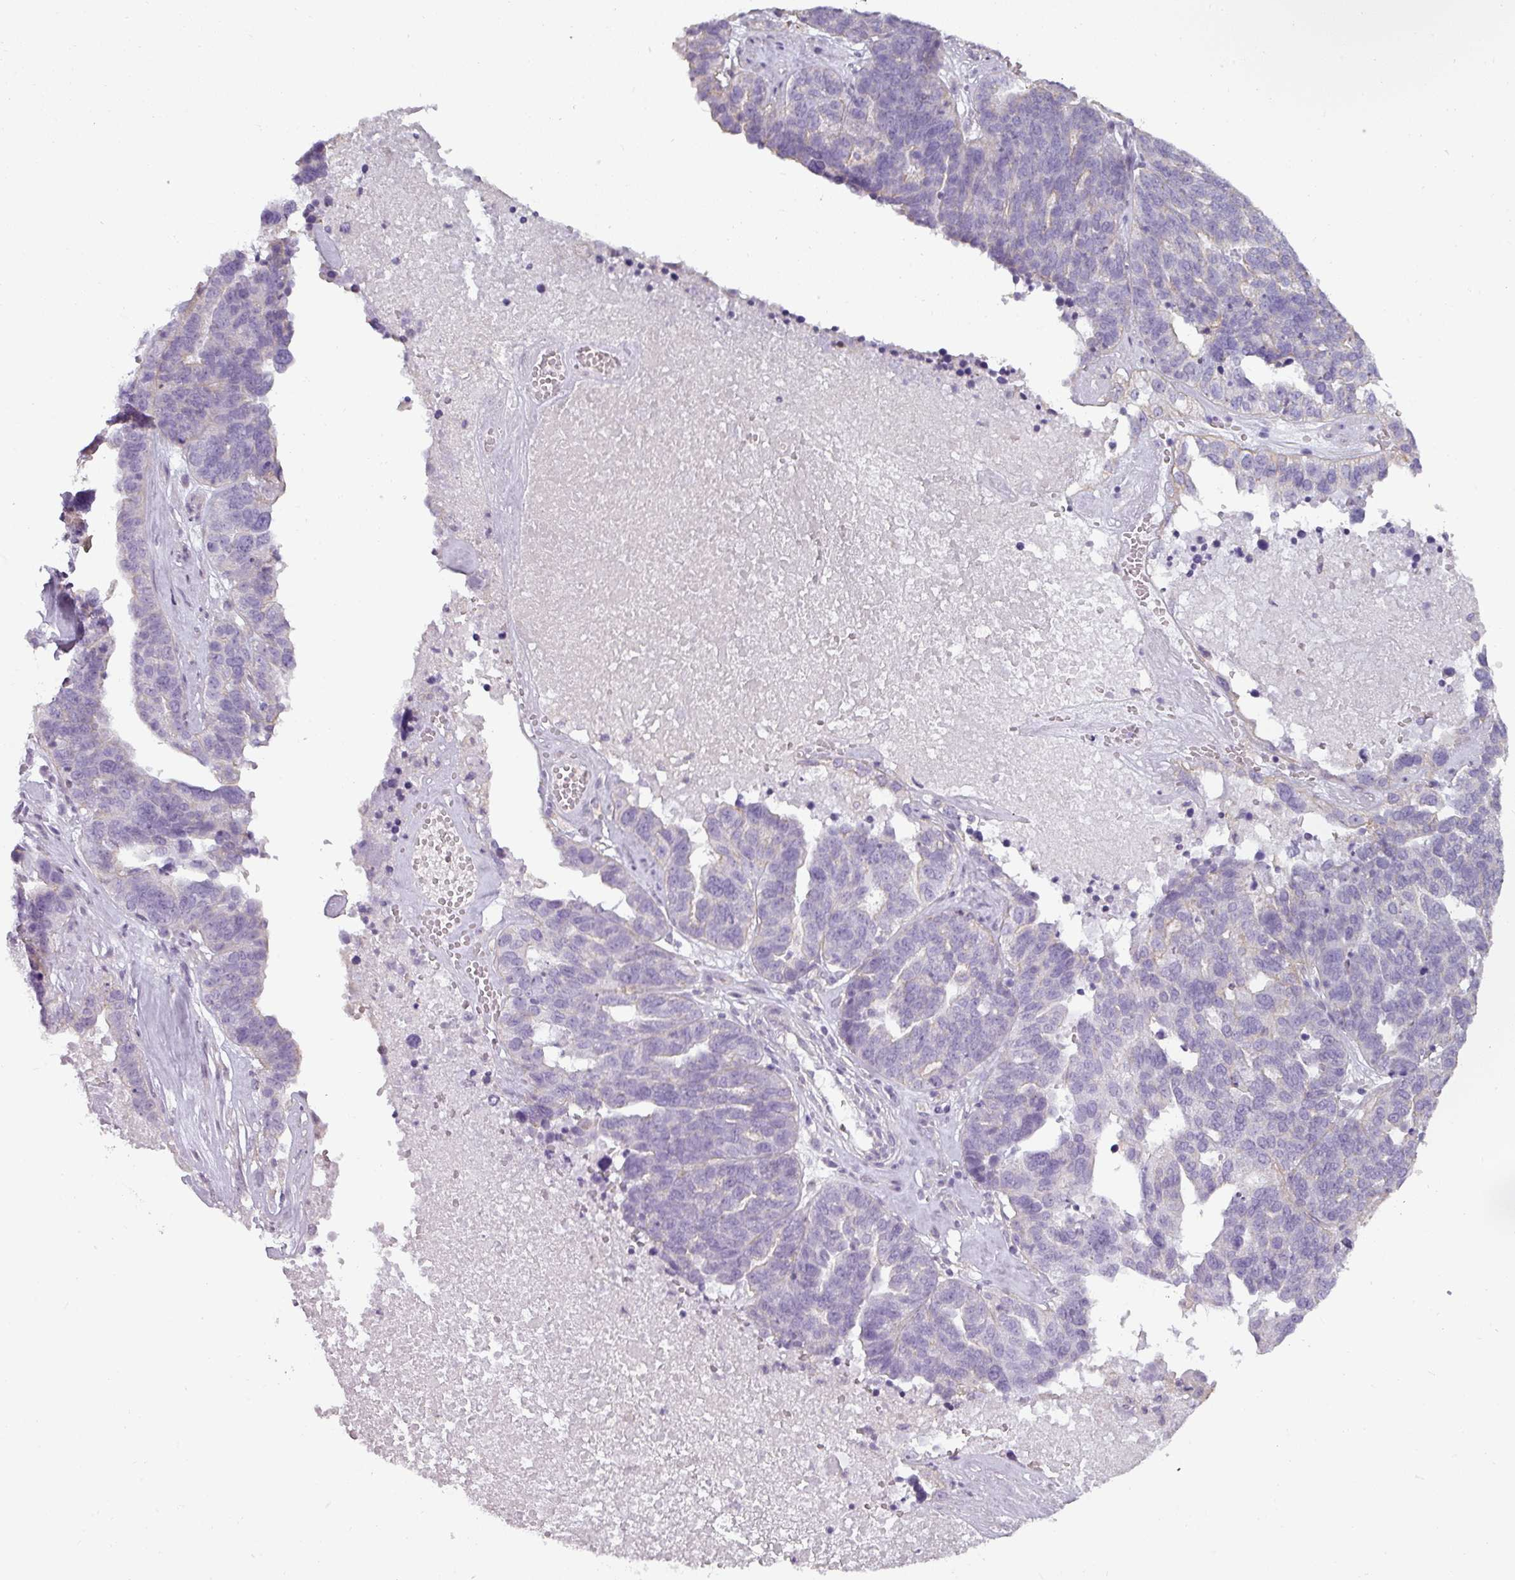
{"staining": {"intensity": "negative", "quantity": "none", "location": "none"}, "tissue": "ovarian cancer", "cell_type": "Tumor cells", "image_type": "cancer", "snomed": [{"axis": "morphology", "description": "Cystadenocarcinoma, serous, NOS"}, {"axis": "topography", "description": "Ovary"}], "caption": "Tumor cells are negative for brown protein staining in ovarian cancer. (DAB (3,3'-diaminobenzidine) immunohistochemistry (IHC) with hematoxylin counter stain).", "gene": "ASB1", "patient": {"sex": "female", "age": 59}}